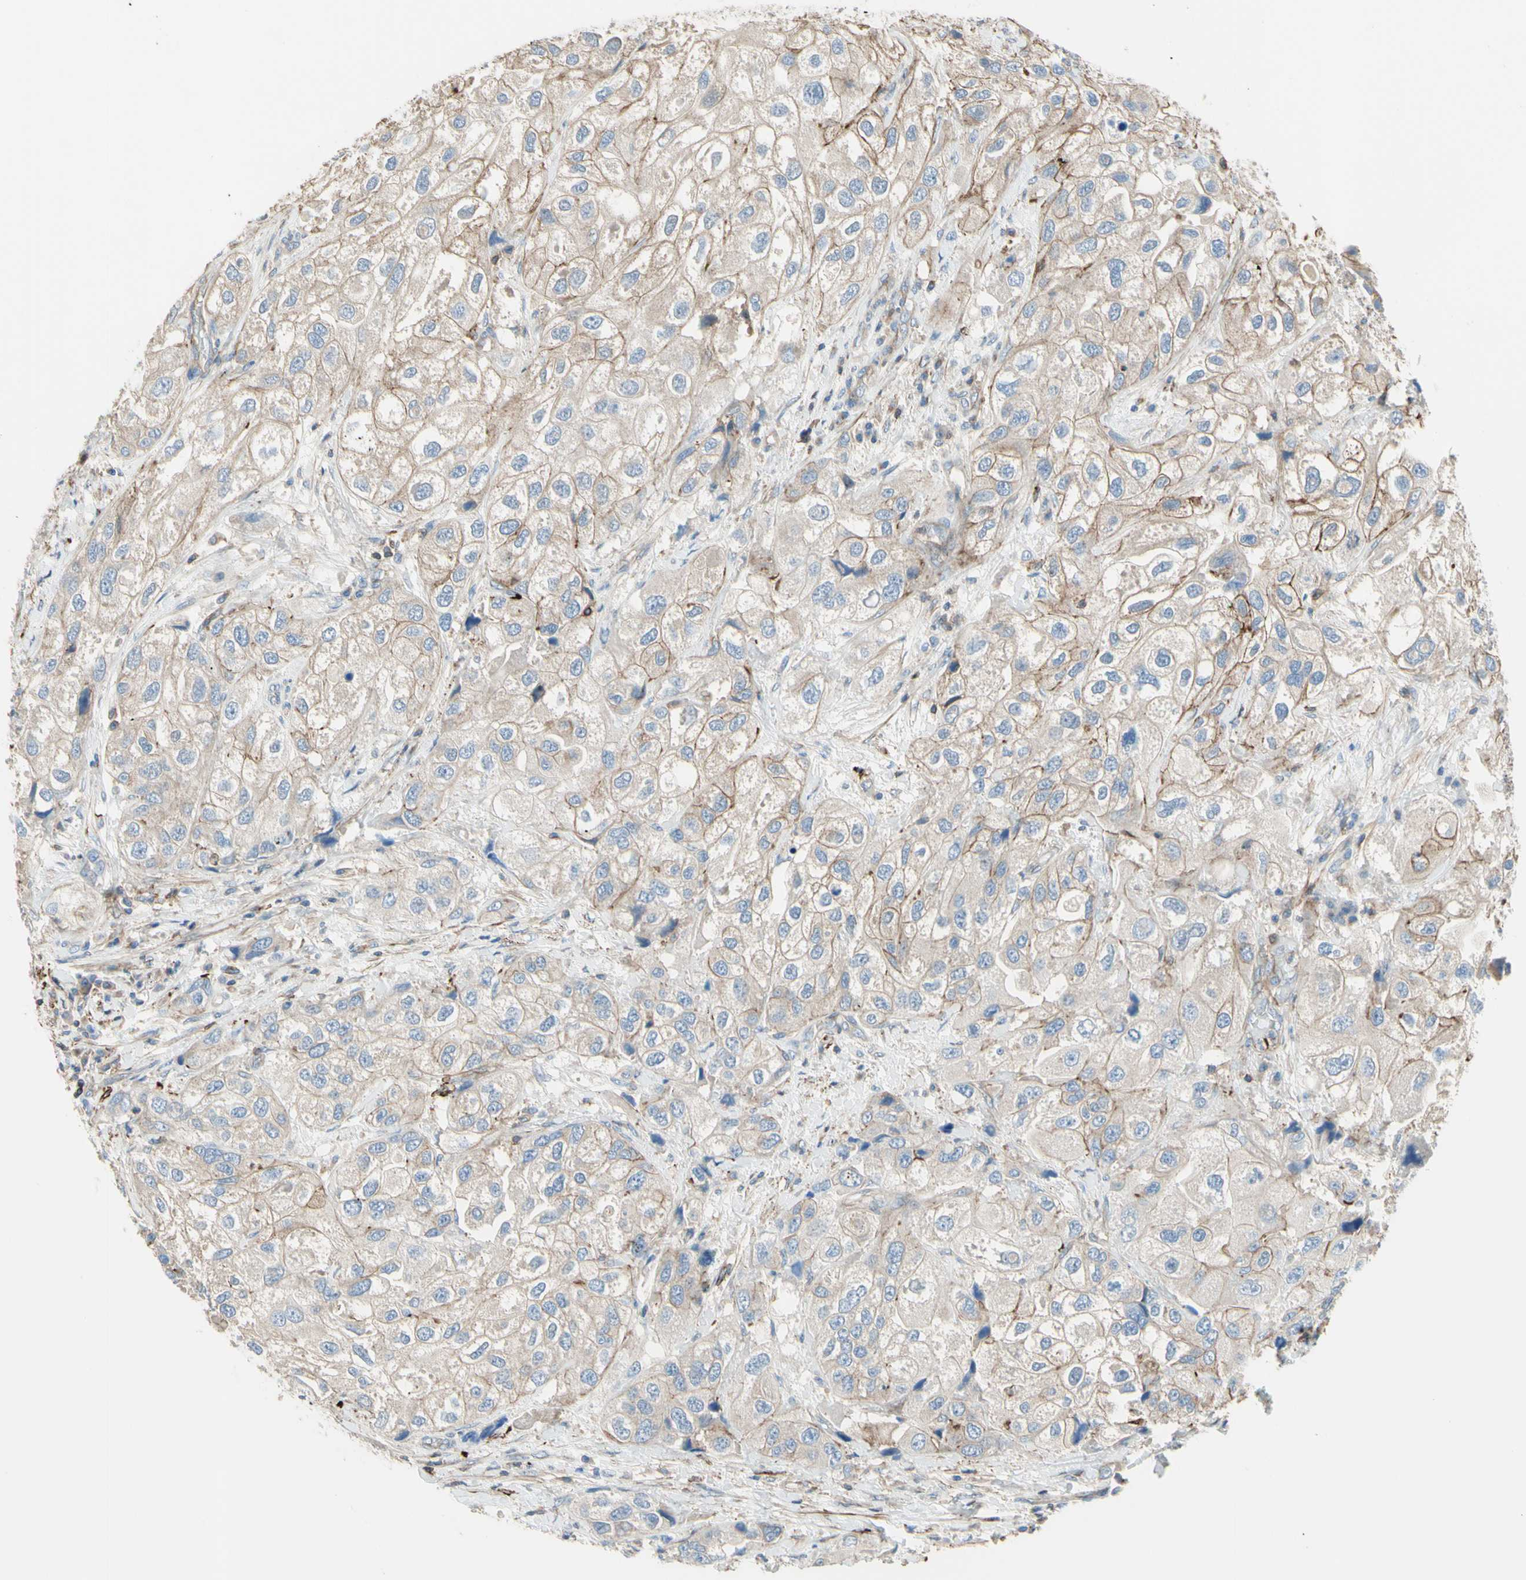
{"staining": {"intensity": "weak", "quantity": ">75%", "location": "cytoplasmic/membranous"}, "tissue": "urothelial cancer", "cell_type": "Tumor cells", "image_type": "cancer", "snomed": [{"axis": "morphology", "description": "Urothelial carcinoma, High grade"}, {"axis": "topography", "description": "Urinary bladder"}], "caption": "This micrograph demonstrates immunohistochemistry (IHC) staining of urothelial cancer, with low weak cytoplasmic/membranous positivity in about >75% of tumor cells.", "gene": "SEMA4C", "patient": {"sex": "female", "age": 64}}